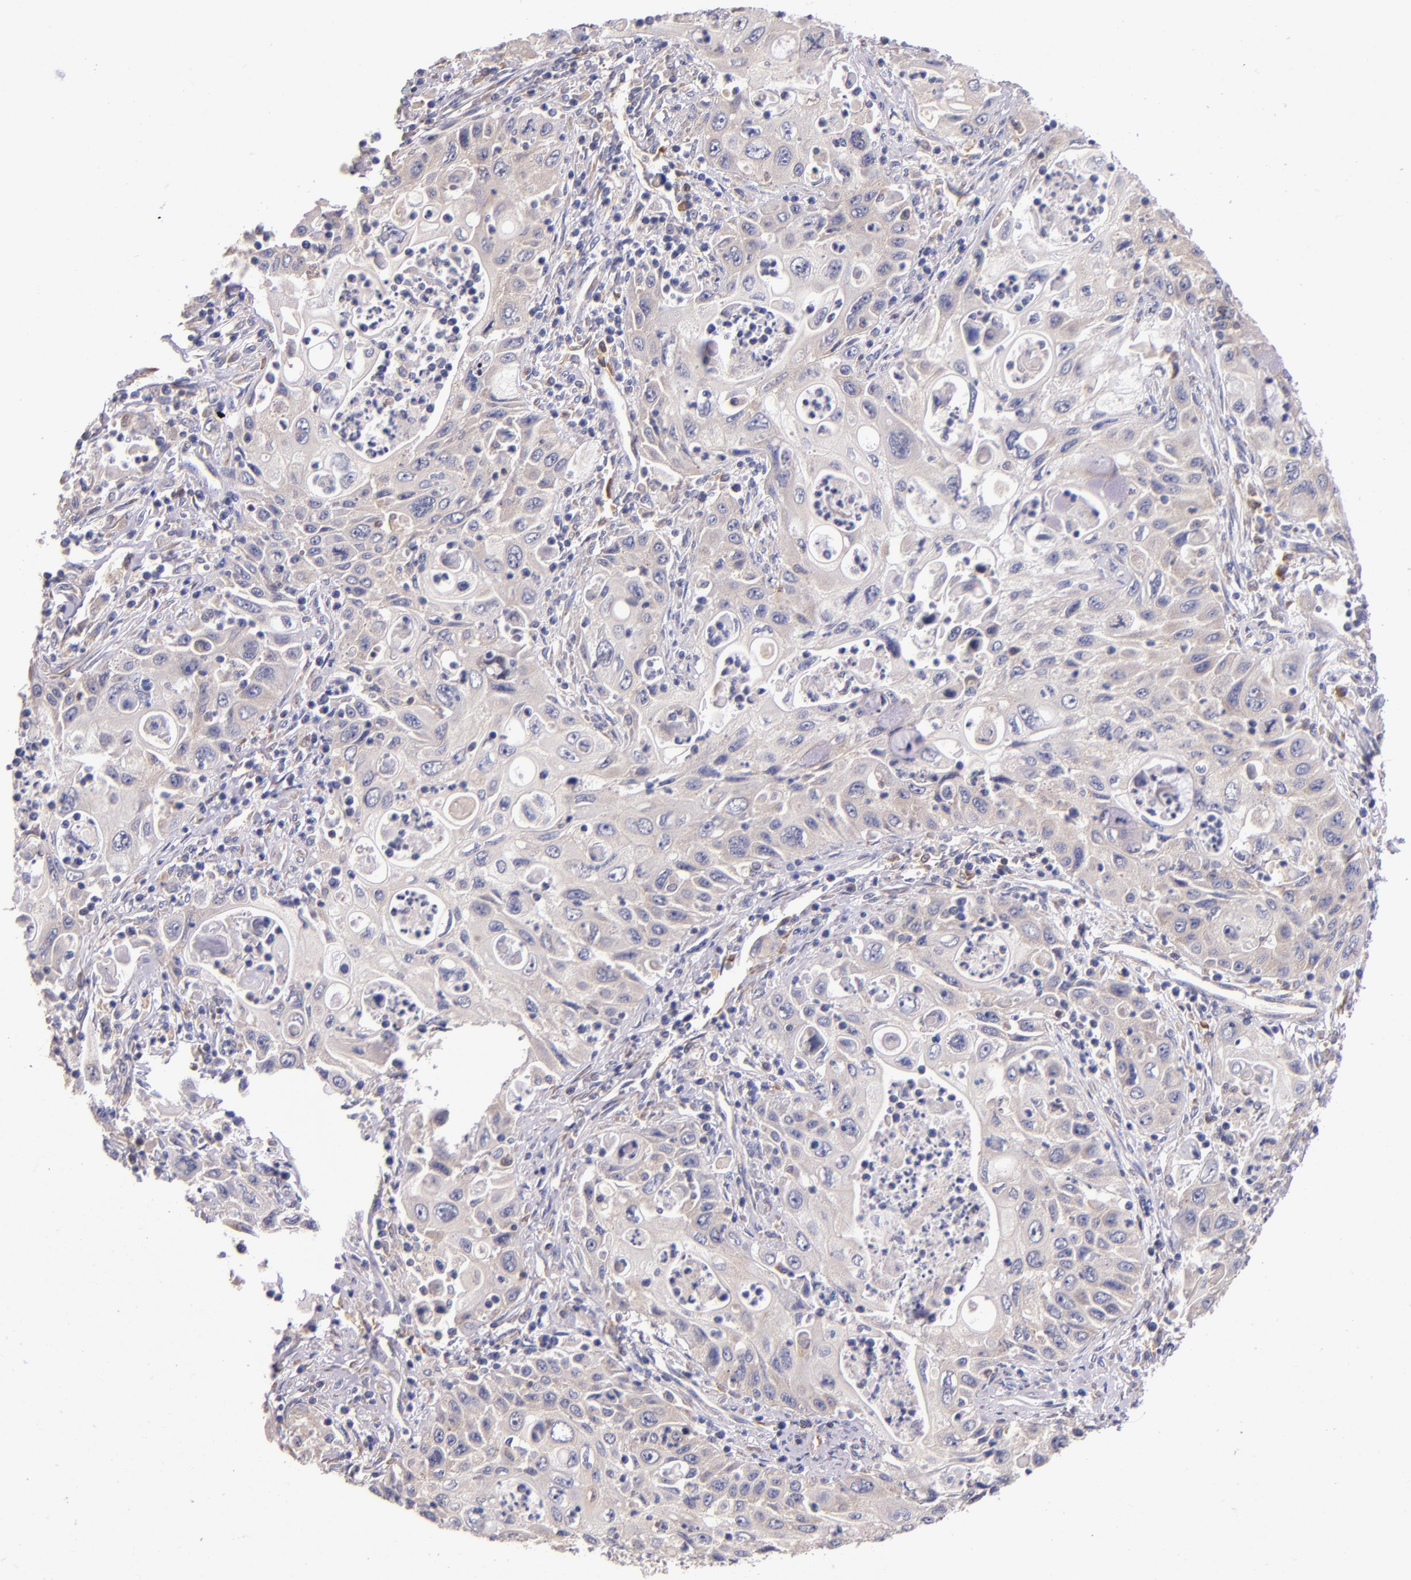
{"staining": {"intensity": "weak", "quantity": ">75%", "location": "cytoplasmic/membranous"}, "tissue": "pancreatic cancer", "cell_type": "Tumor cells", "image_type": "cancer", "snomed": [{"axis": "morphology", "description": "Adenocarcinoma, NOS"}, {"axis": "topography", "description": "Pancreas"}], "caption": "IHC photomicrograph of neoplastic tissue: human pancreatic cancer (adenocarcinoma) stained using IHC reveals low levels of weak protein expression localized specifically in the cytoplasmic/membranous of tumor cells, appearing as a cytoplasmic/membranous brown color.", "gene": "EIF4ENIF1", "patient": {"sex": "male", "age": 70}}